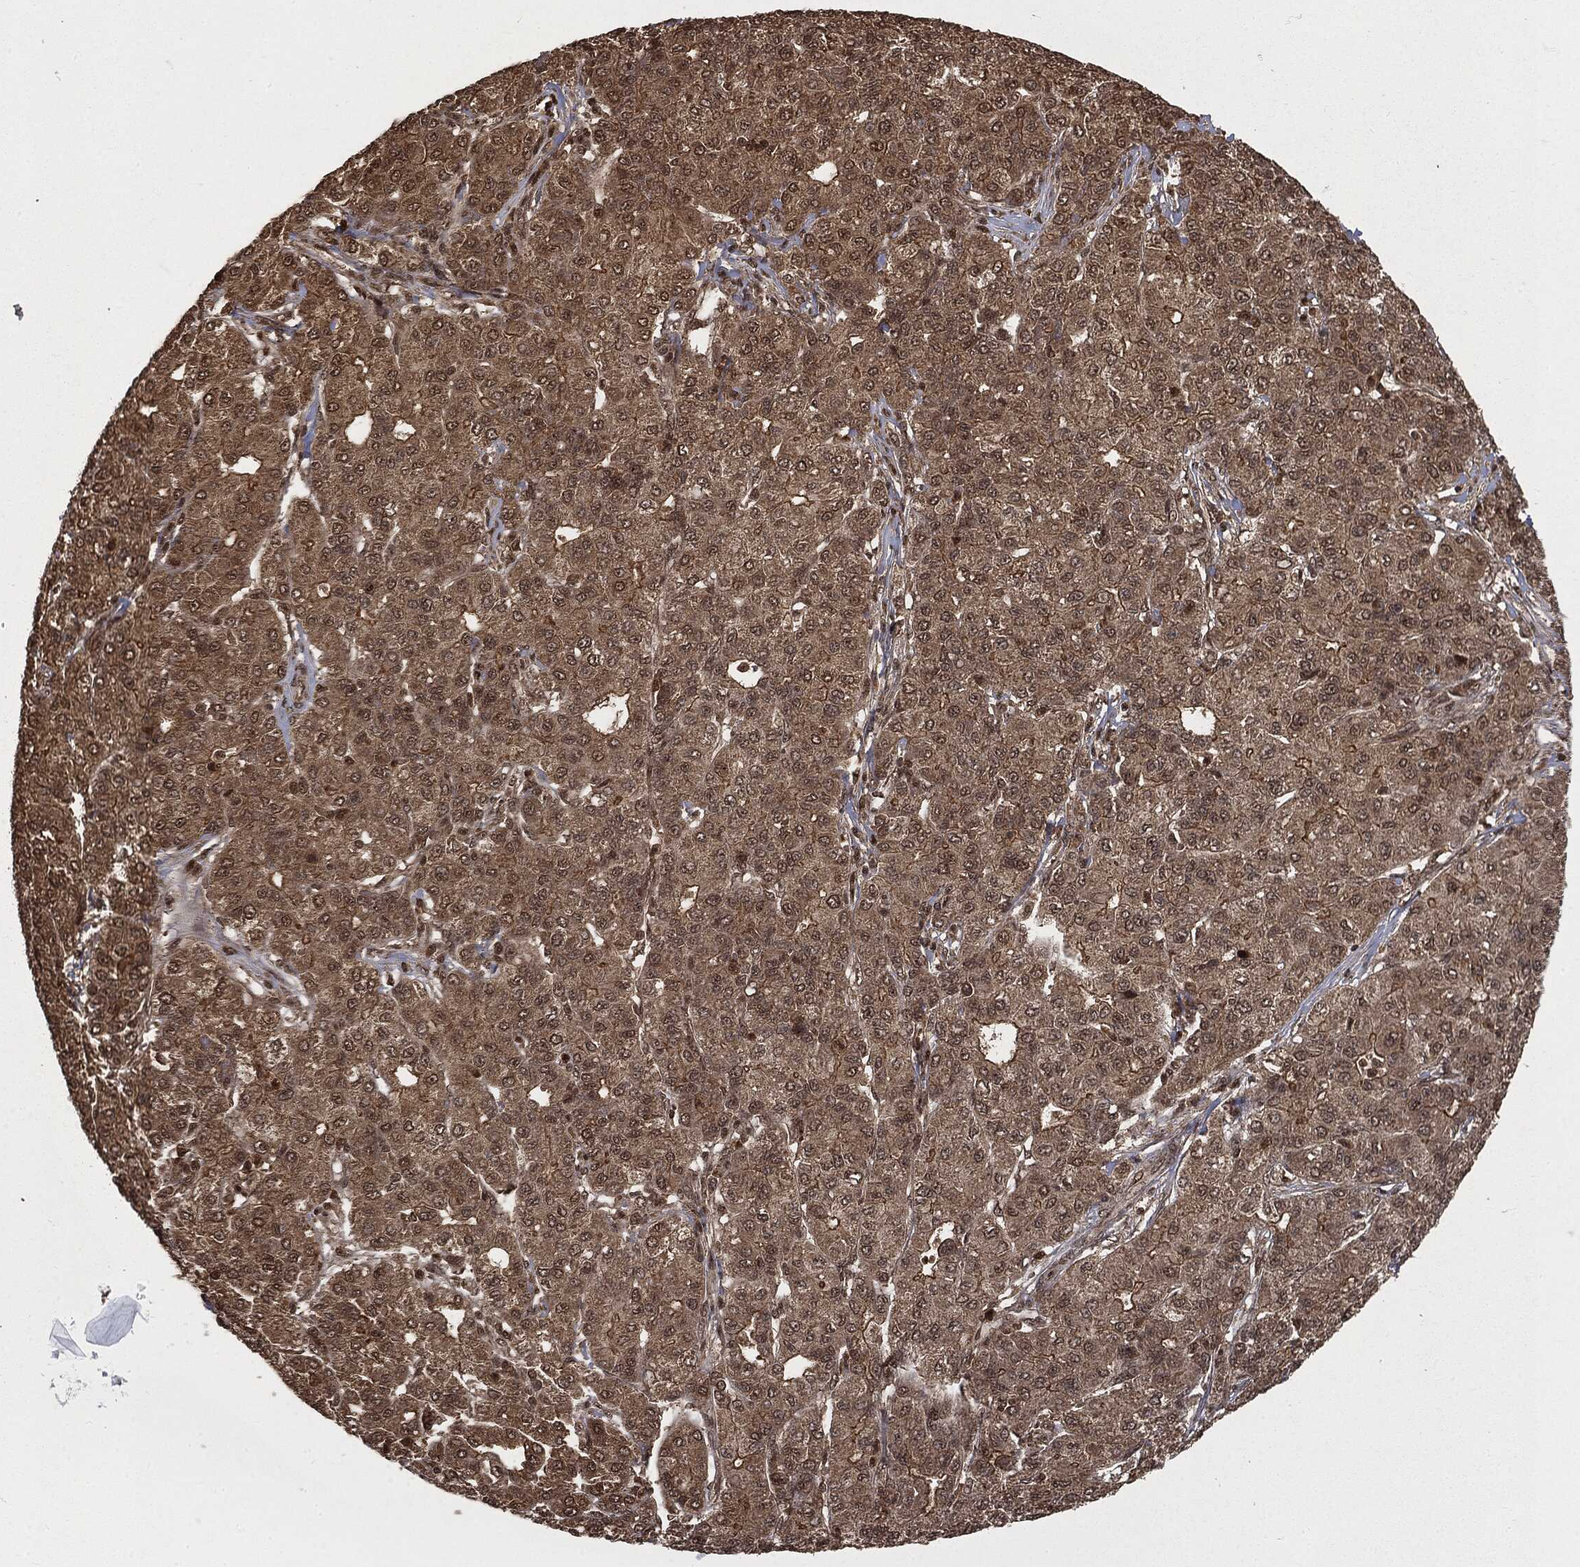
{"staining": {"intensity": "weak", "quantity": ">75%", "location": "cytoplasmic/membranous,nuclear"}, "tissue": "liver cancer", "cell_type": "Tumor cells", "image_type": "cancer", "snomed": [{"axis": "morphology", "description": "Carcinoma, Hepatocellular, NOS"}, {"axis": "topography", "description": "Liver"}], "caption": "Hepatocellular carcinoma (liver) tissue displays weak cytoplasmic/membranous and nuclear staining in approximately >75% of tumor cells, visualized by immunohistochemistry.", "gene": "CTDP1", "patient": {"sex": "male", "age": 65}}